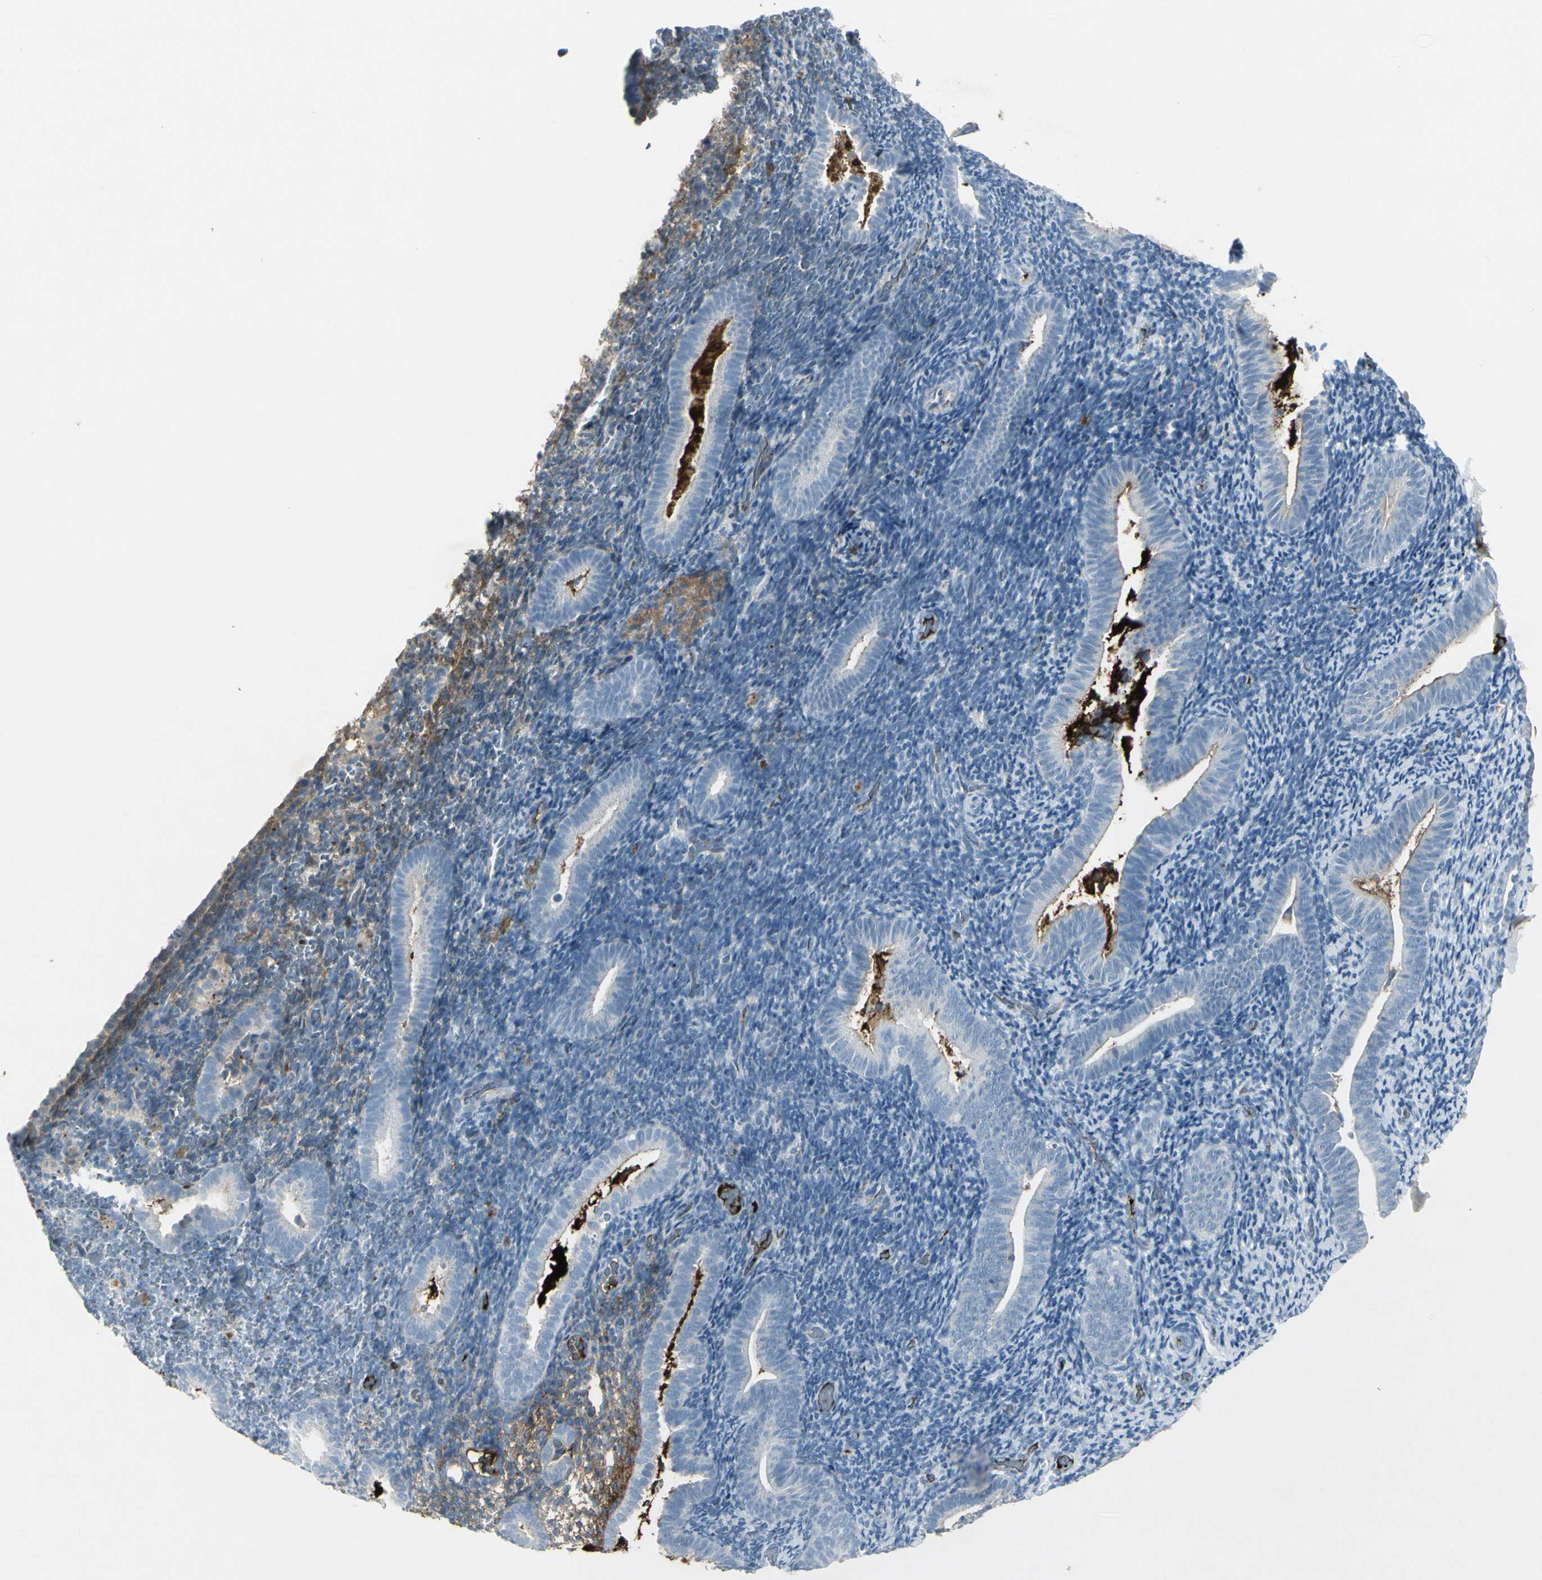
{"staining": {"intensity": "moderate", "quantity": "25%-75%", "location": "cytoplasmic/membranous"}, "tissue": "endometrium", "cell_type": "Cells in endometrial stroma", "image_type": "normal", "snomed": [{"axis": "morphology", "description": "Normal tissue, NOS"}, {"axis": "topography", "description": "Endometrium"}], "caption": "Protein expression analysis of unremarkable endometrium exhibits moderate cytoplasmic/membranous expression in approximately 25%-75% of cells in endometrial stroma.", "gene": "IGHM", "patient": {"sex": "female", "age": 51}}